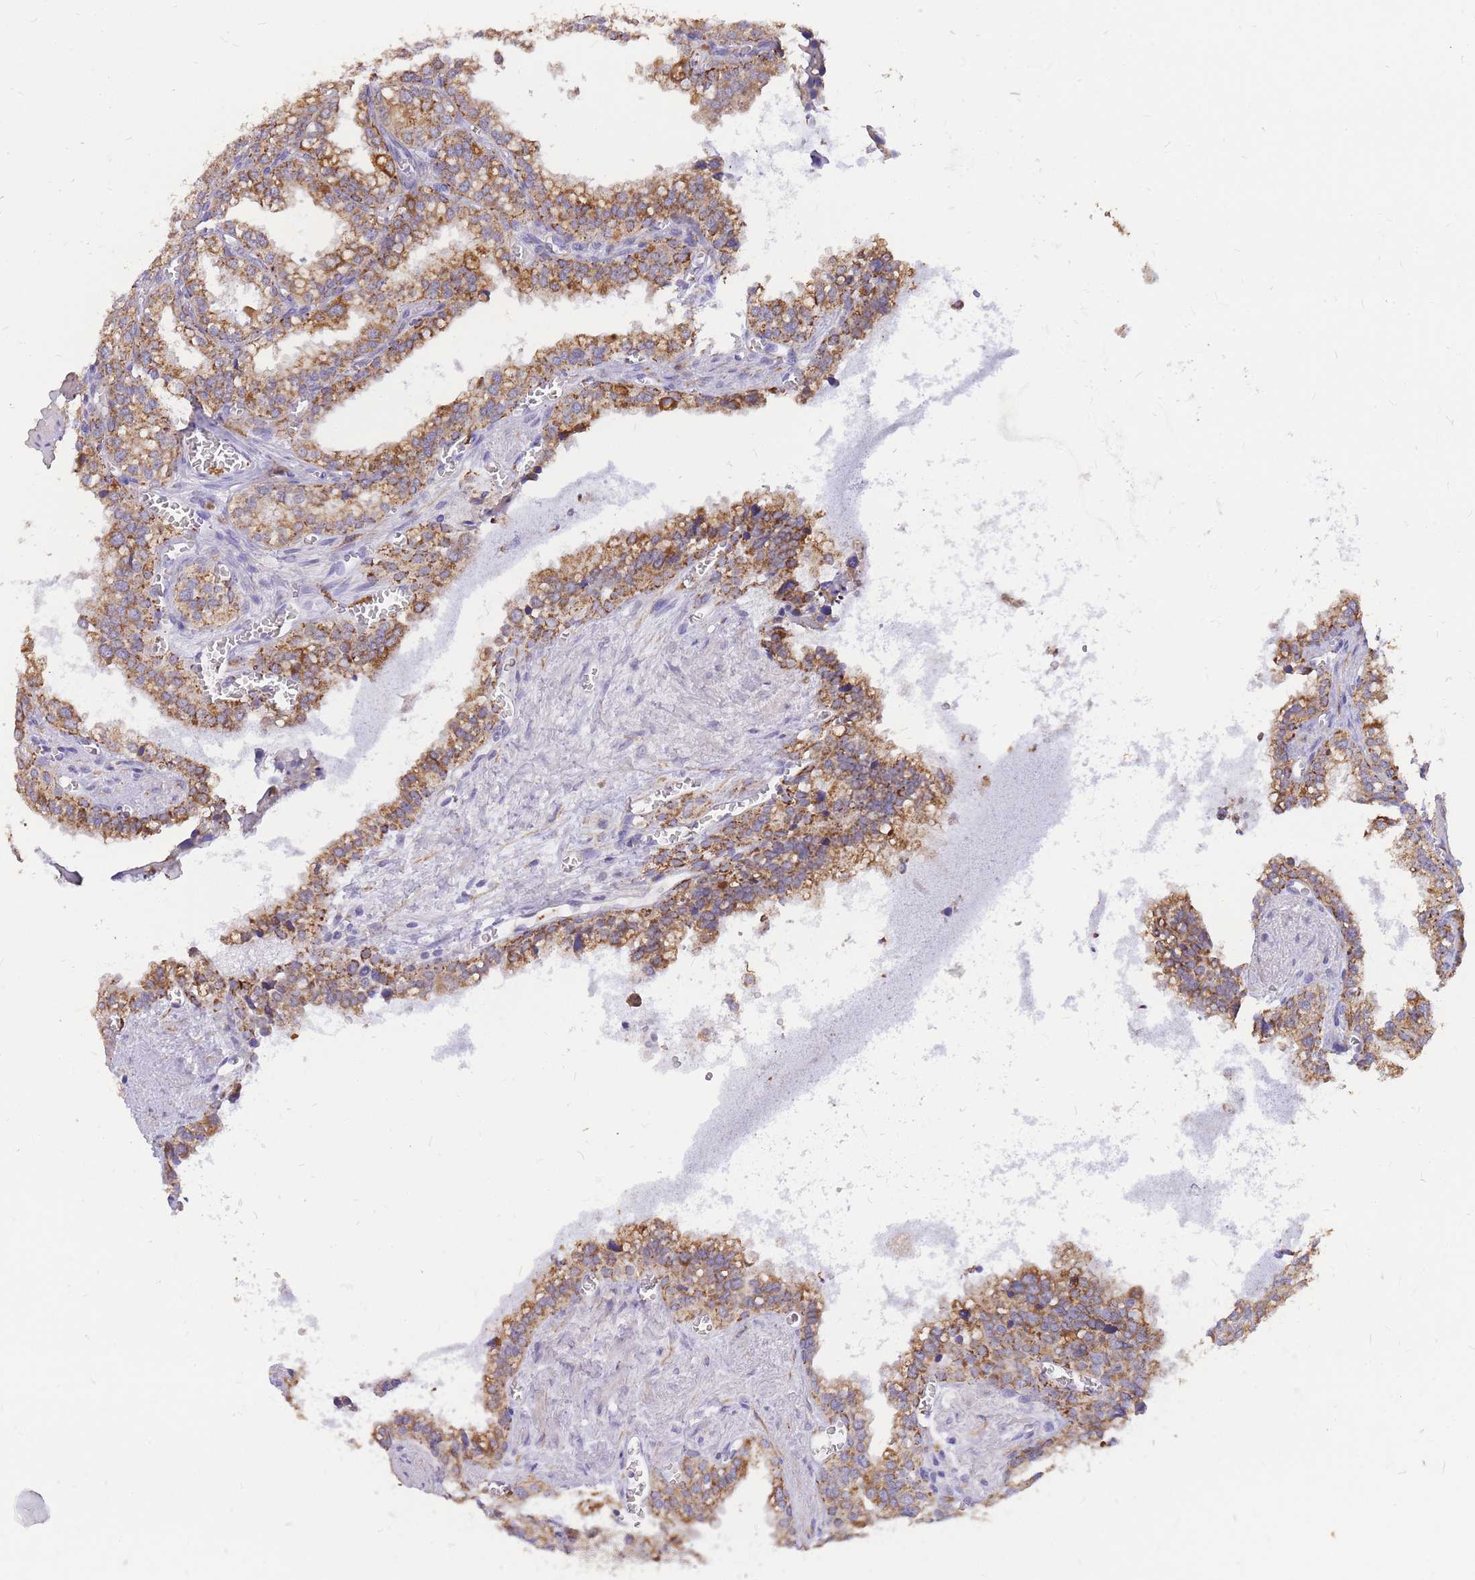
{"staining": {"intensity": "moderate", "quantity": ">75%", "location": "cytoplasmic/membranous"}, "tissue": "seminal vesicle", "cell_type": "Glandular cells", "image_type": "normal", "snomed": [{"axis": "morphology", "description": "Normal tissue, NOS"}, {"axis": "topography", "description": "Prostate"}, {"axis": "topography", "description": "Seminal veicle"}], "caption": "Moderate cytoplasmic/membranous expression is identified in about >75% of glandular cells in unremarkable seminal vesicle. Nuclei are stained in blue.", "gene": "C2orf88", "patient": {"sex": "male", "age": 51}}